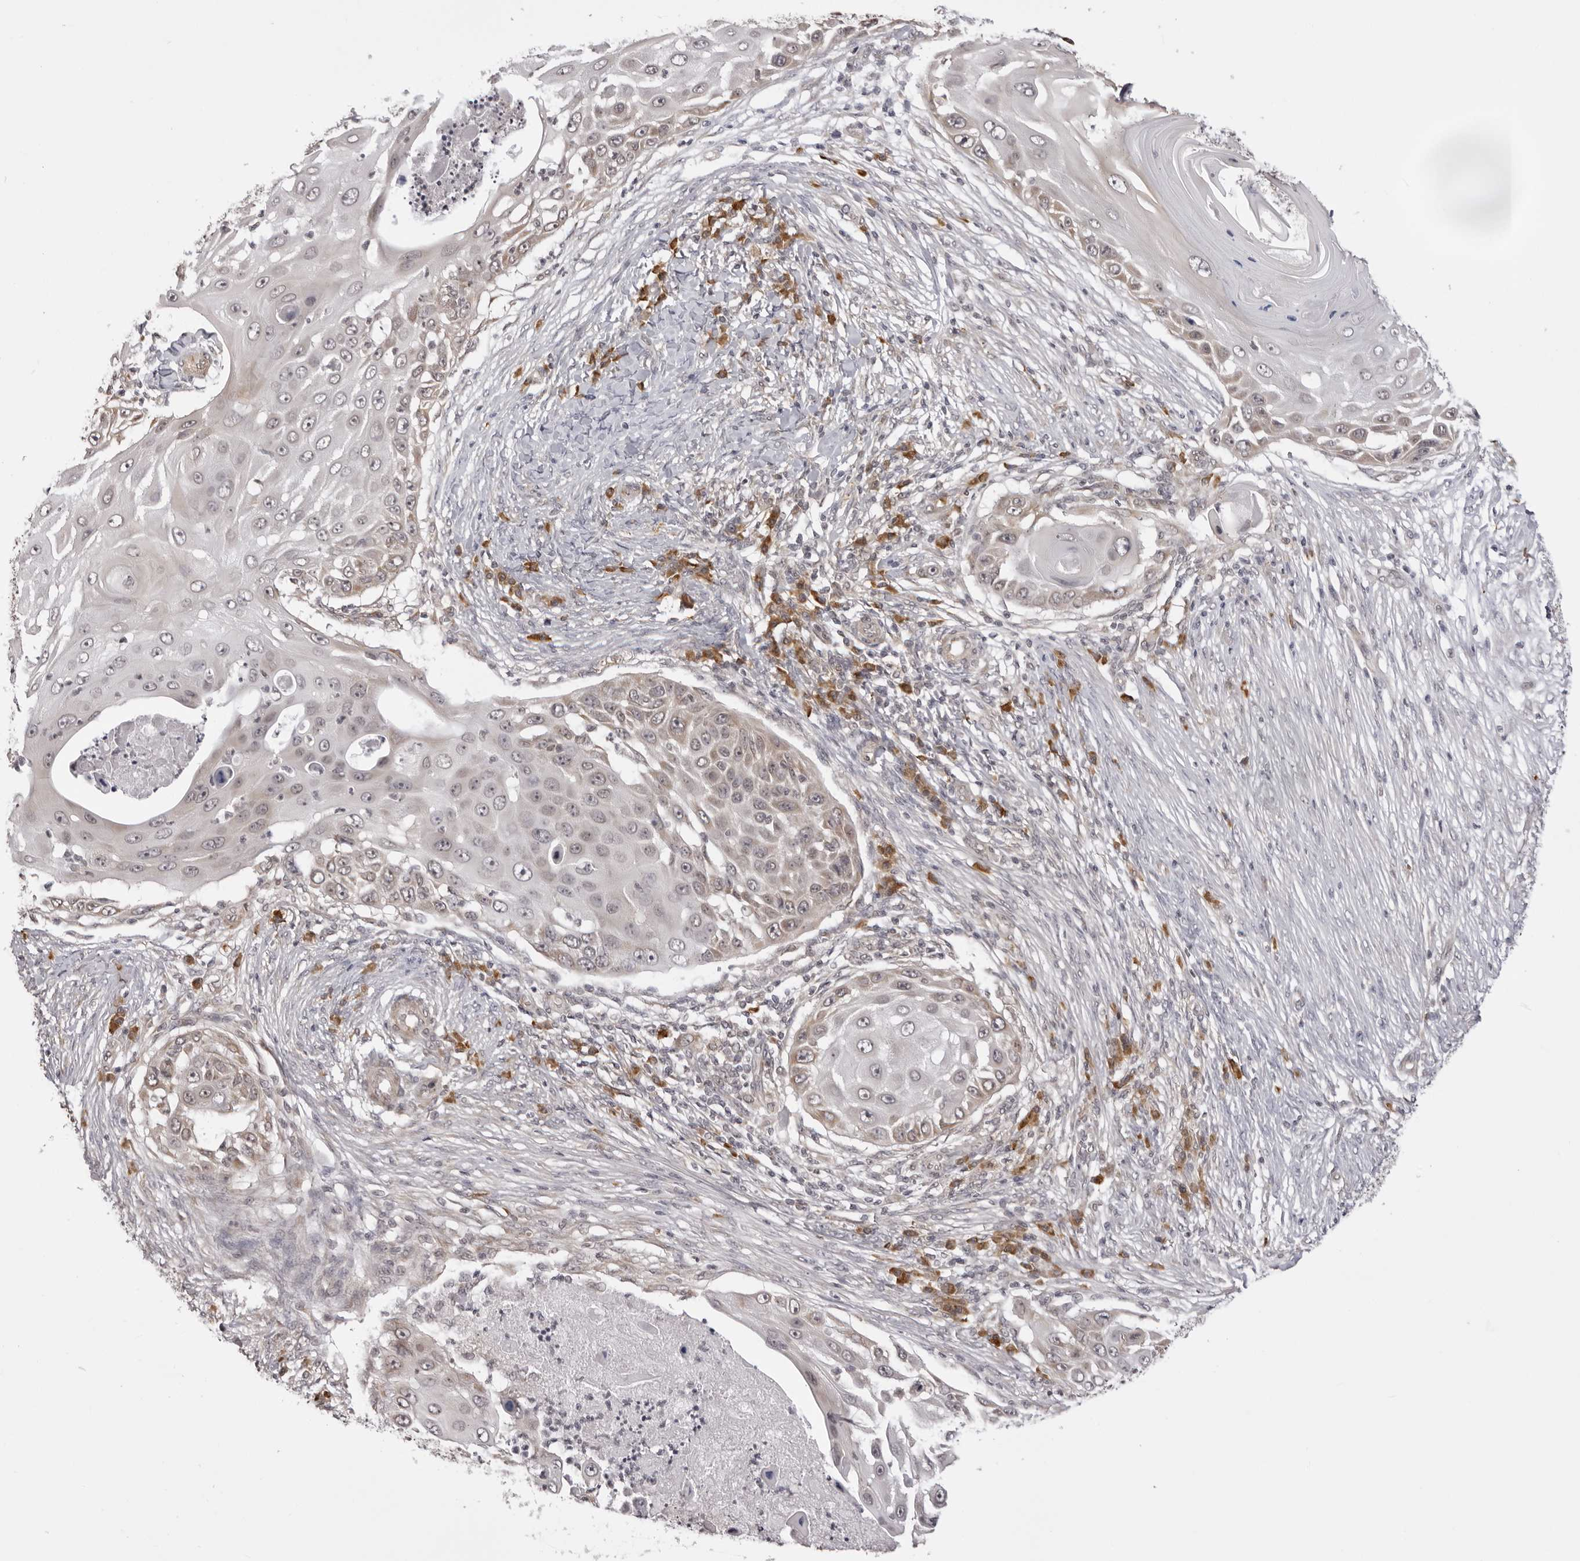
{"staining": {"intensity": "weak", "quantity": "<25%", "location": "cytoplasmic/membranous"}, "tissue": "skin cancer", "cell_type": "Tumor cells", "image_type": "cancer", "snomed": [{"axis": "morphology", "description": "Squamous cell carcinoma, NOS"}, {"axis": "topography", "description": "Skin"}], "caption": "Protein analysis of skin cancer (squamous cell carcinoma) exhibits no significant expression in tumor cells.", "gene": "ZC3H11A", "patient": {"sex": "female", "age": 44}}